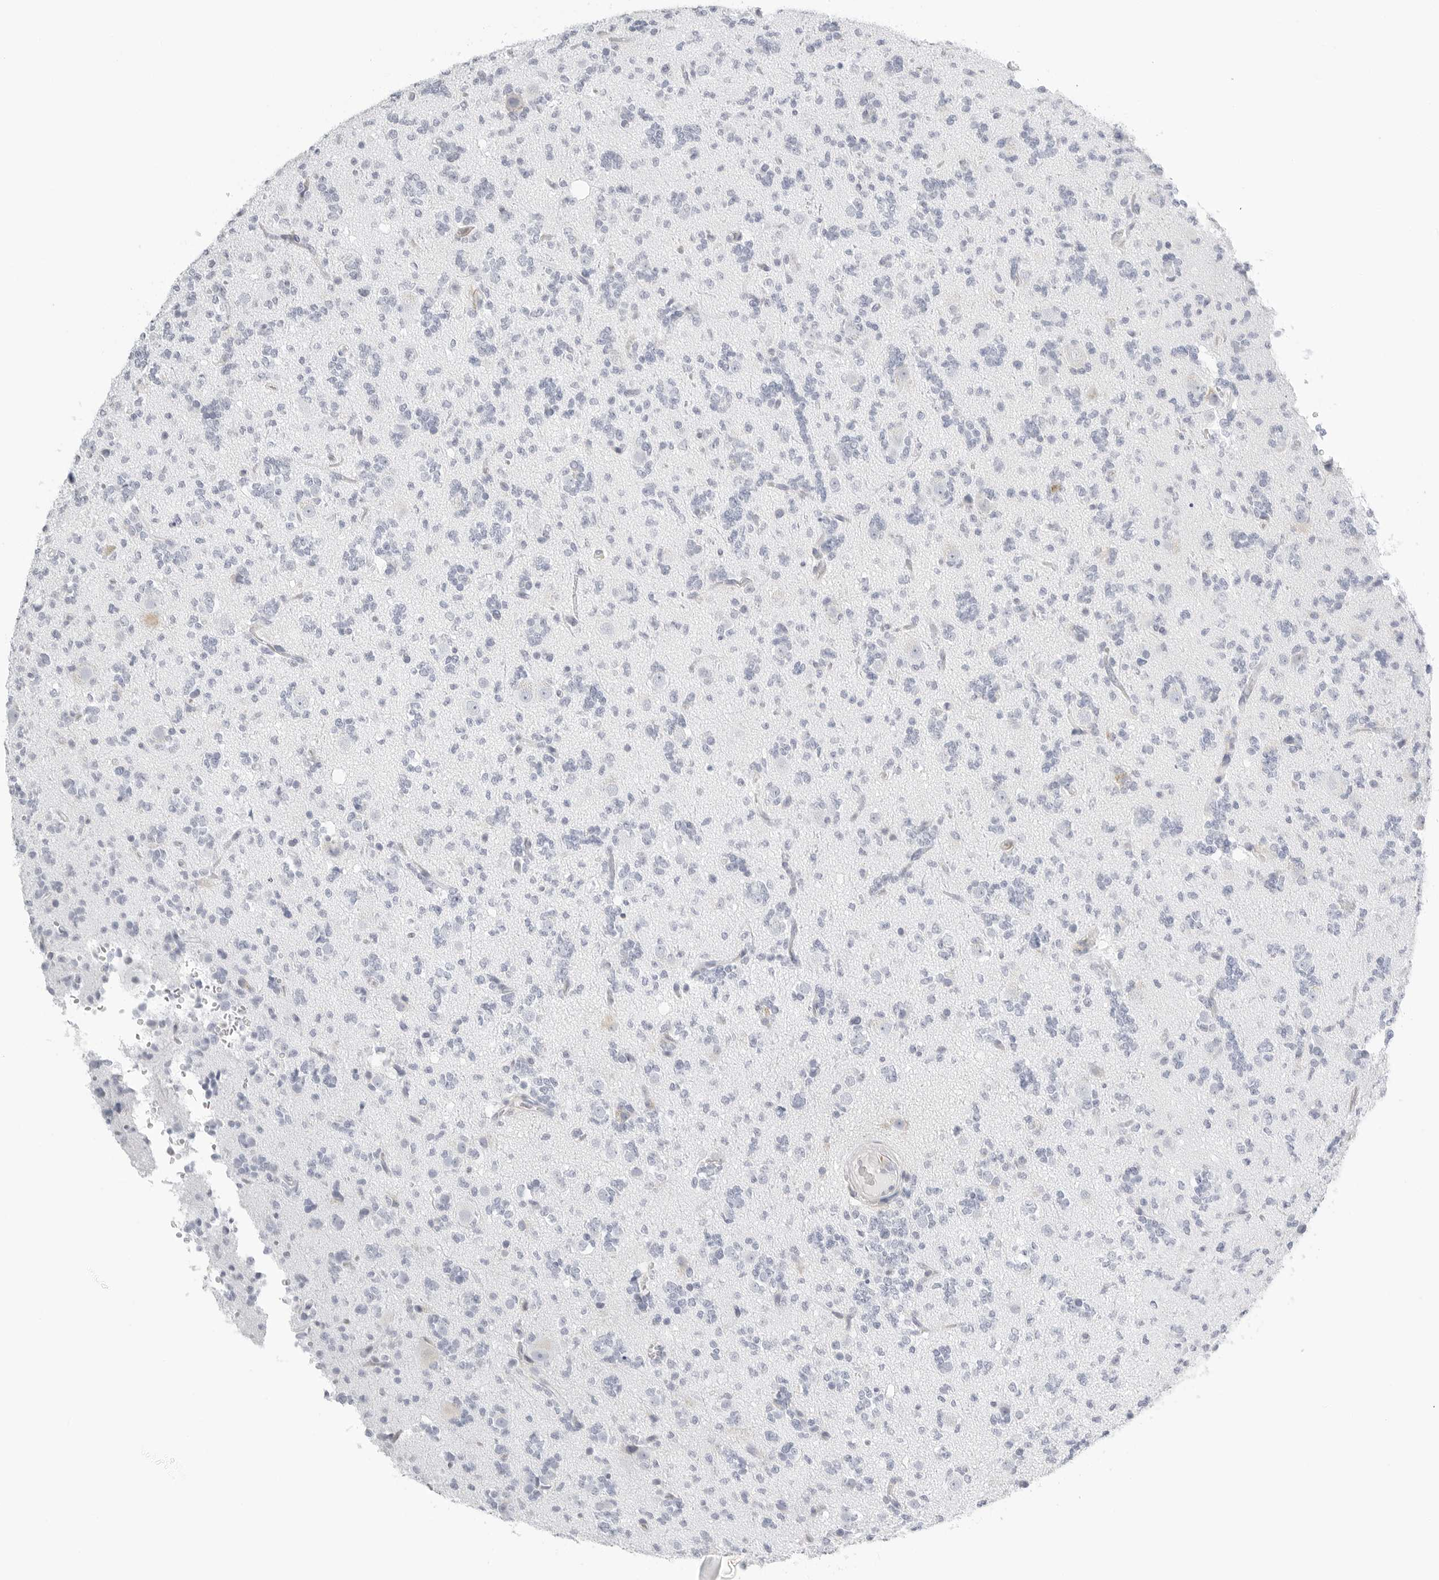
{"staining": {"intensity": "negative", "quantity": "none", "location": "none"}, "tissue": "glioma", "cell_type": "Tumor cells", "image_type": "cancer", "snomed": [{"axis": "morphology", "description": "Glioma, malignant, High grade"}, {"axis": "topography", "description": "Brain"}], "caption": "Tumor cells show no significant expression in high-grade glioma (malignant).", "gene": "THEM4", "patient": {"sex": "female", "age": 62}}